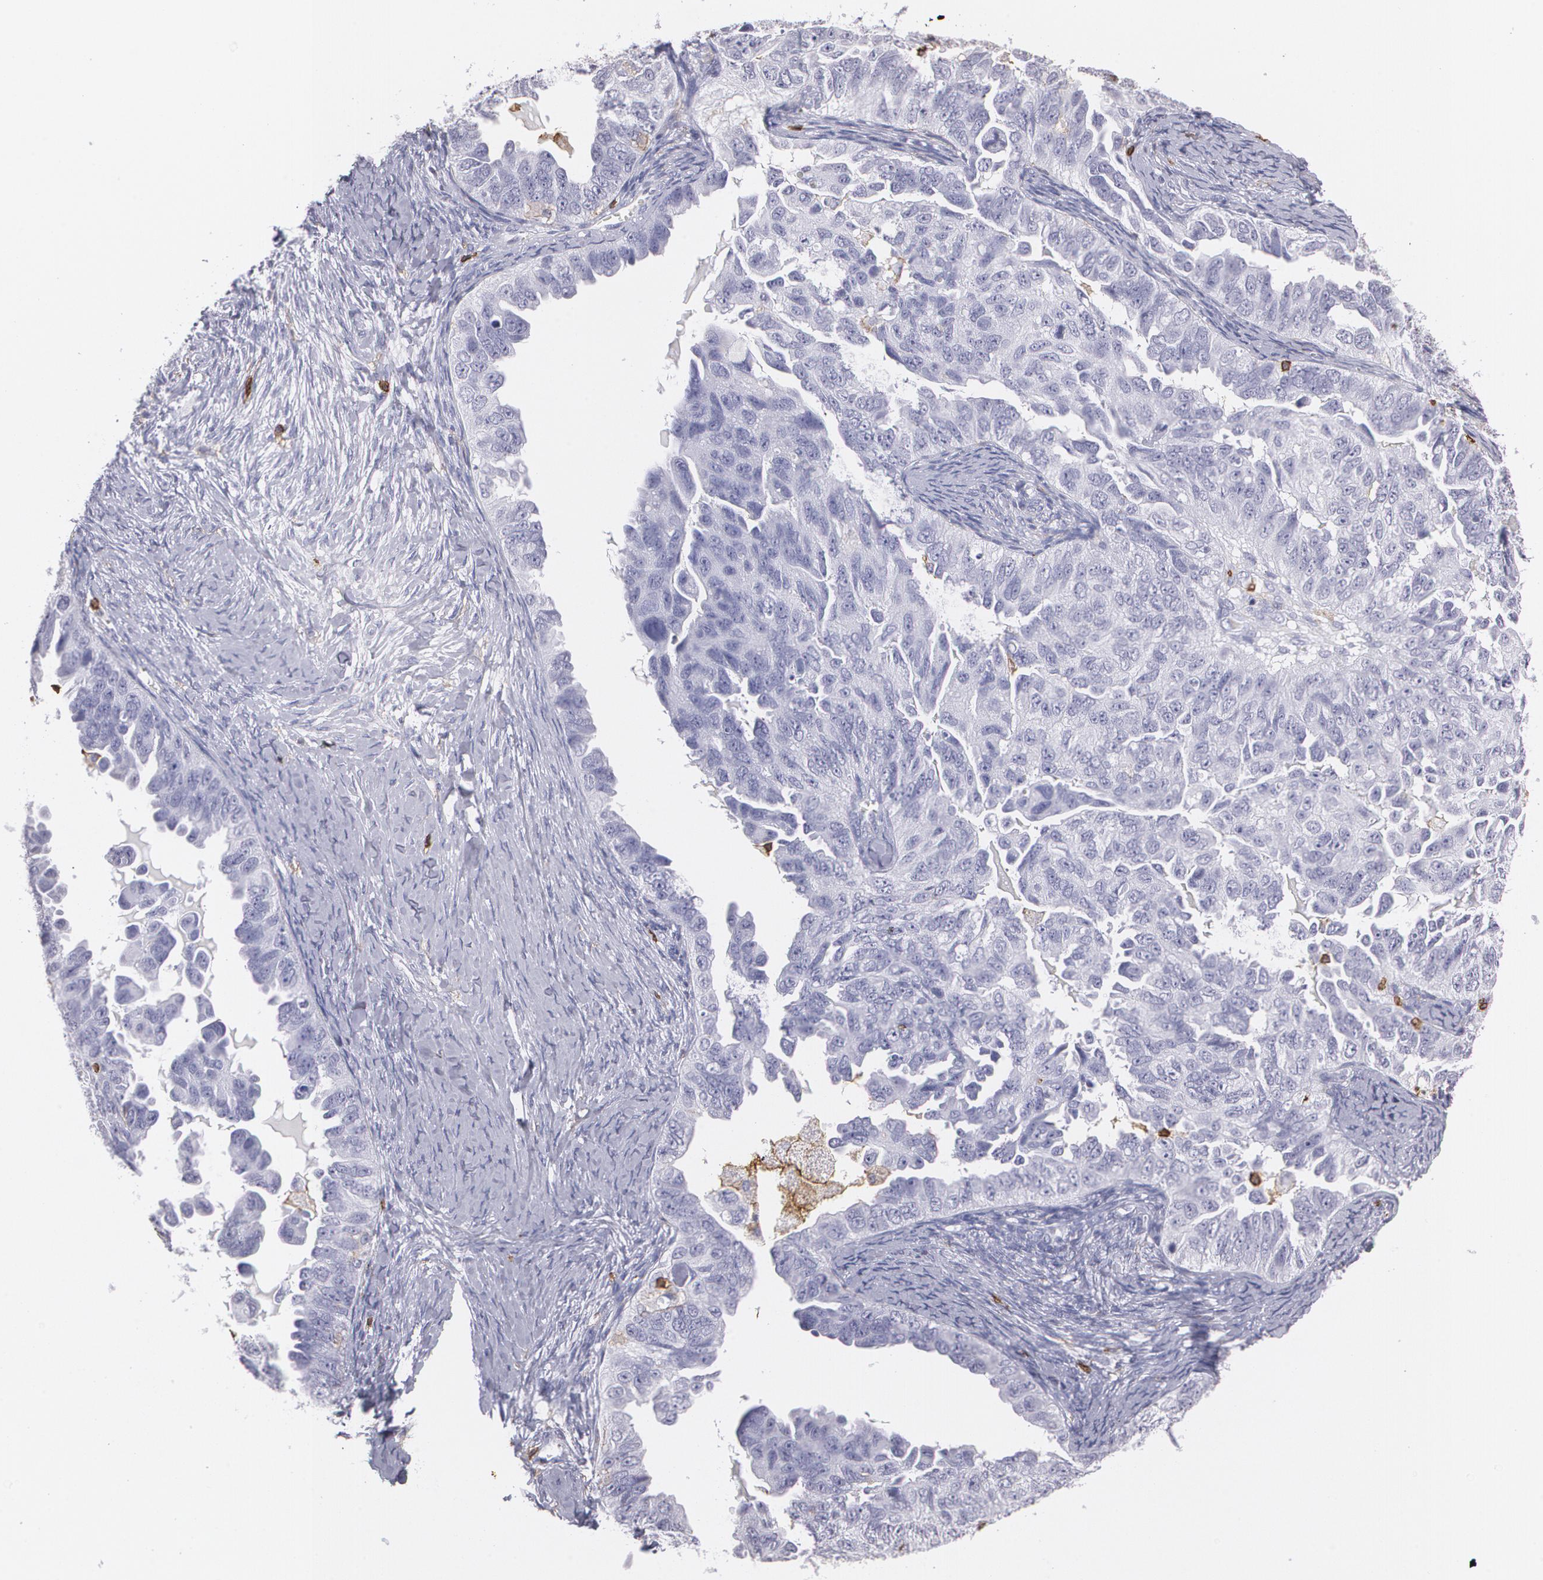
{"staining": {"intensity": "negative", "quantity": "none", "location": "none"}, "tissue": "ovarian cancer", "cell_type": "Tumor cells", "image_type": "cancer", "snomed": [{"axis": "morphology", "description": "Cystadenocarcinoma, serous, NOS"}, {"axis": "topography", "description": "Ovary"}], "caption": "High power microscopy photomicrograph of an IHC histopathology image of serous cystadenocarcinoma (ovarian), revealing no significant expression in tumor cells.", "gene": "PTPRC", "patient": {"sex": "female", "age": 82}}